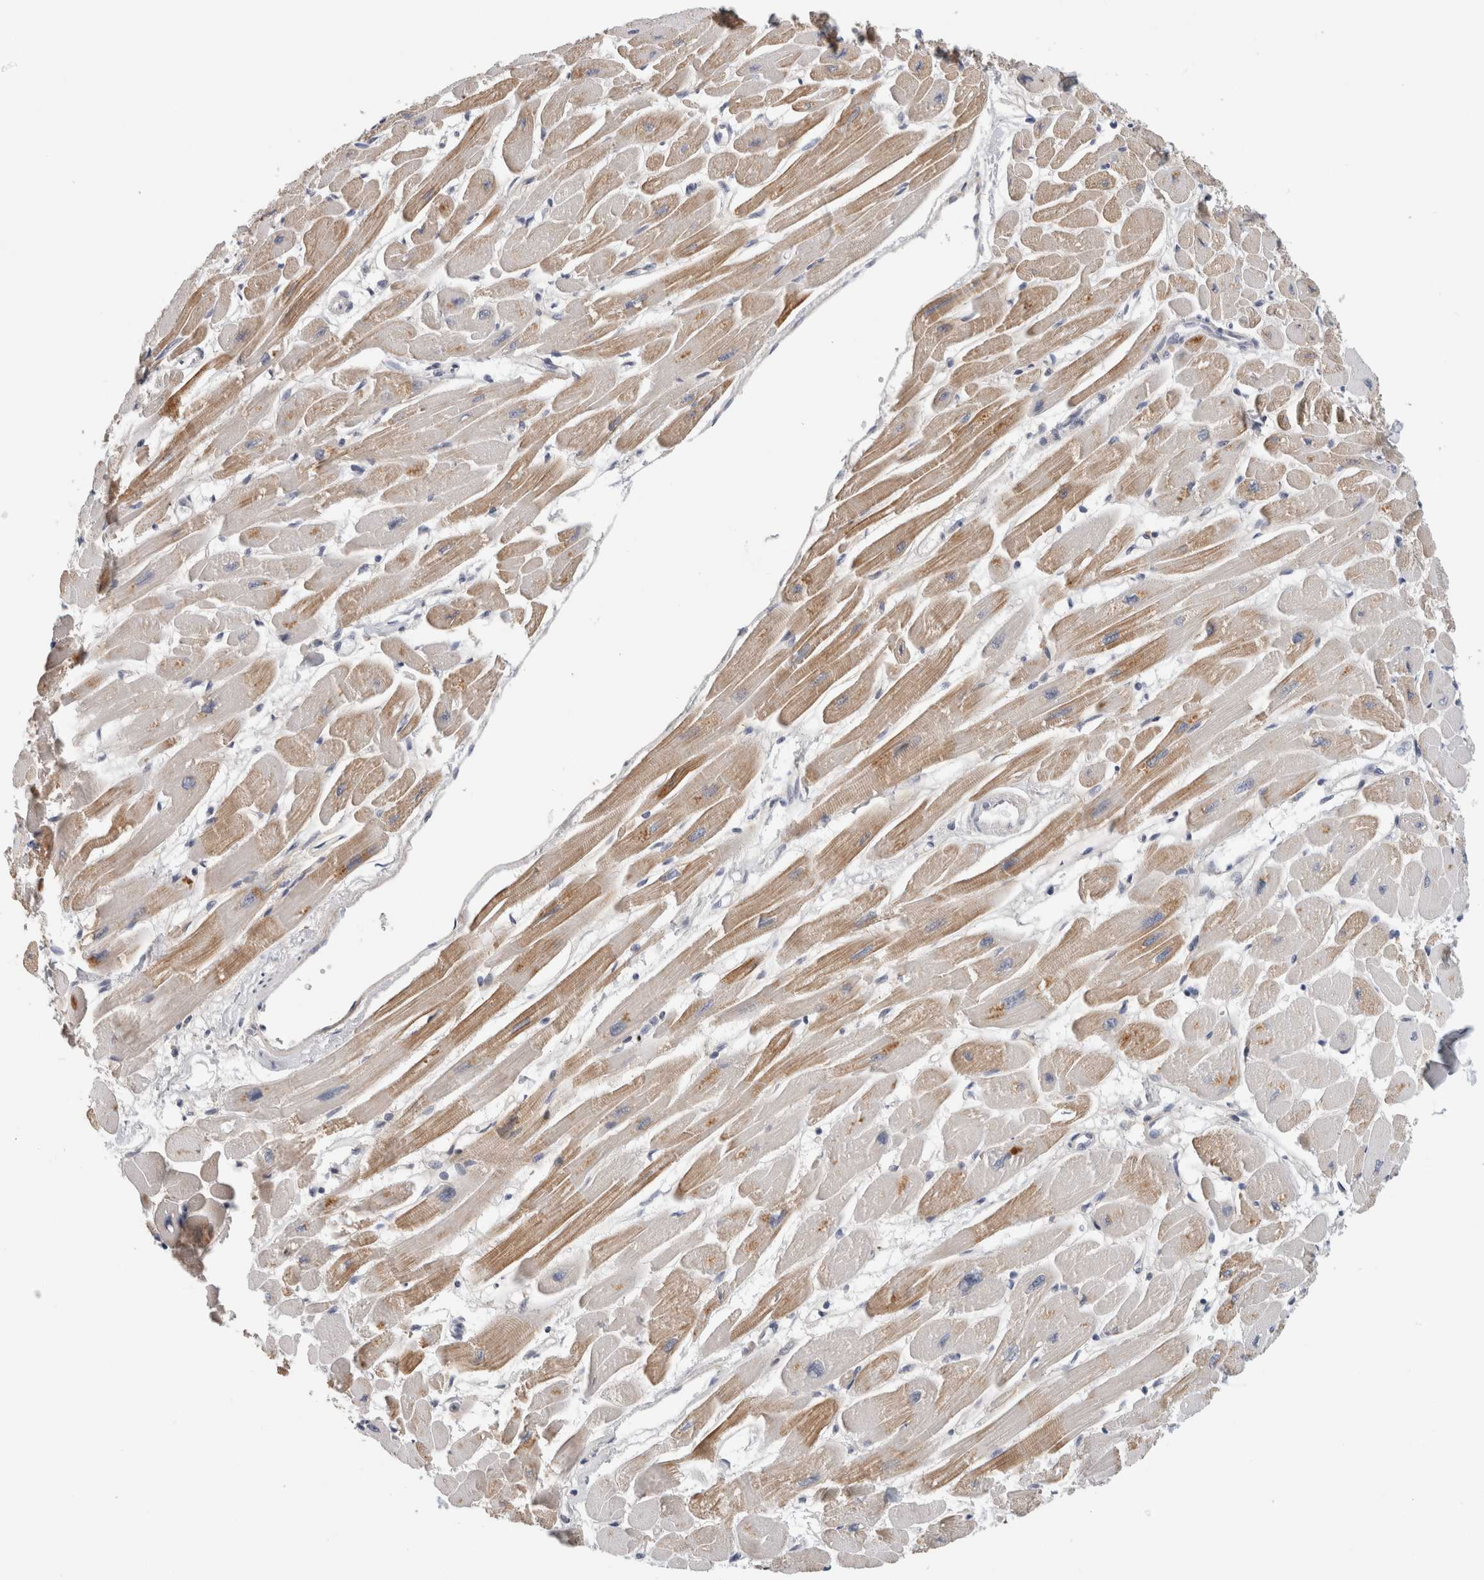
{"staining": {"intensity": "moderate", "quantity": ">75%", "location": "cytoplasmic/membranous"}, "tissue": "heart muscle", "cell_type": "Cardiomyocytes", "image_type": "normal", "snomed": [{"axis": "morphology", "description": "Normal tissue, NOS"}, {"axis": "topography", "description": "Heart"}], "caption": "Brown immunohistochemical staining in benign heart muscle exhibits moderate cytoplasmic/membranous positivity in about >75% of cardiomyocytes.", "gene": "HCN3", "patient": {"sex": "female", "age": 54}}